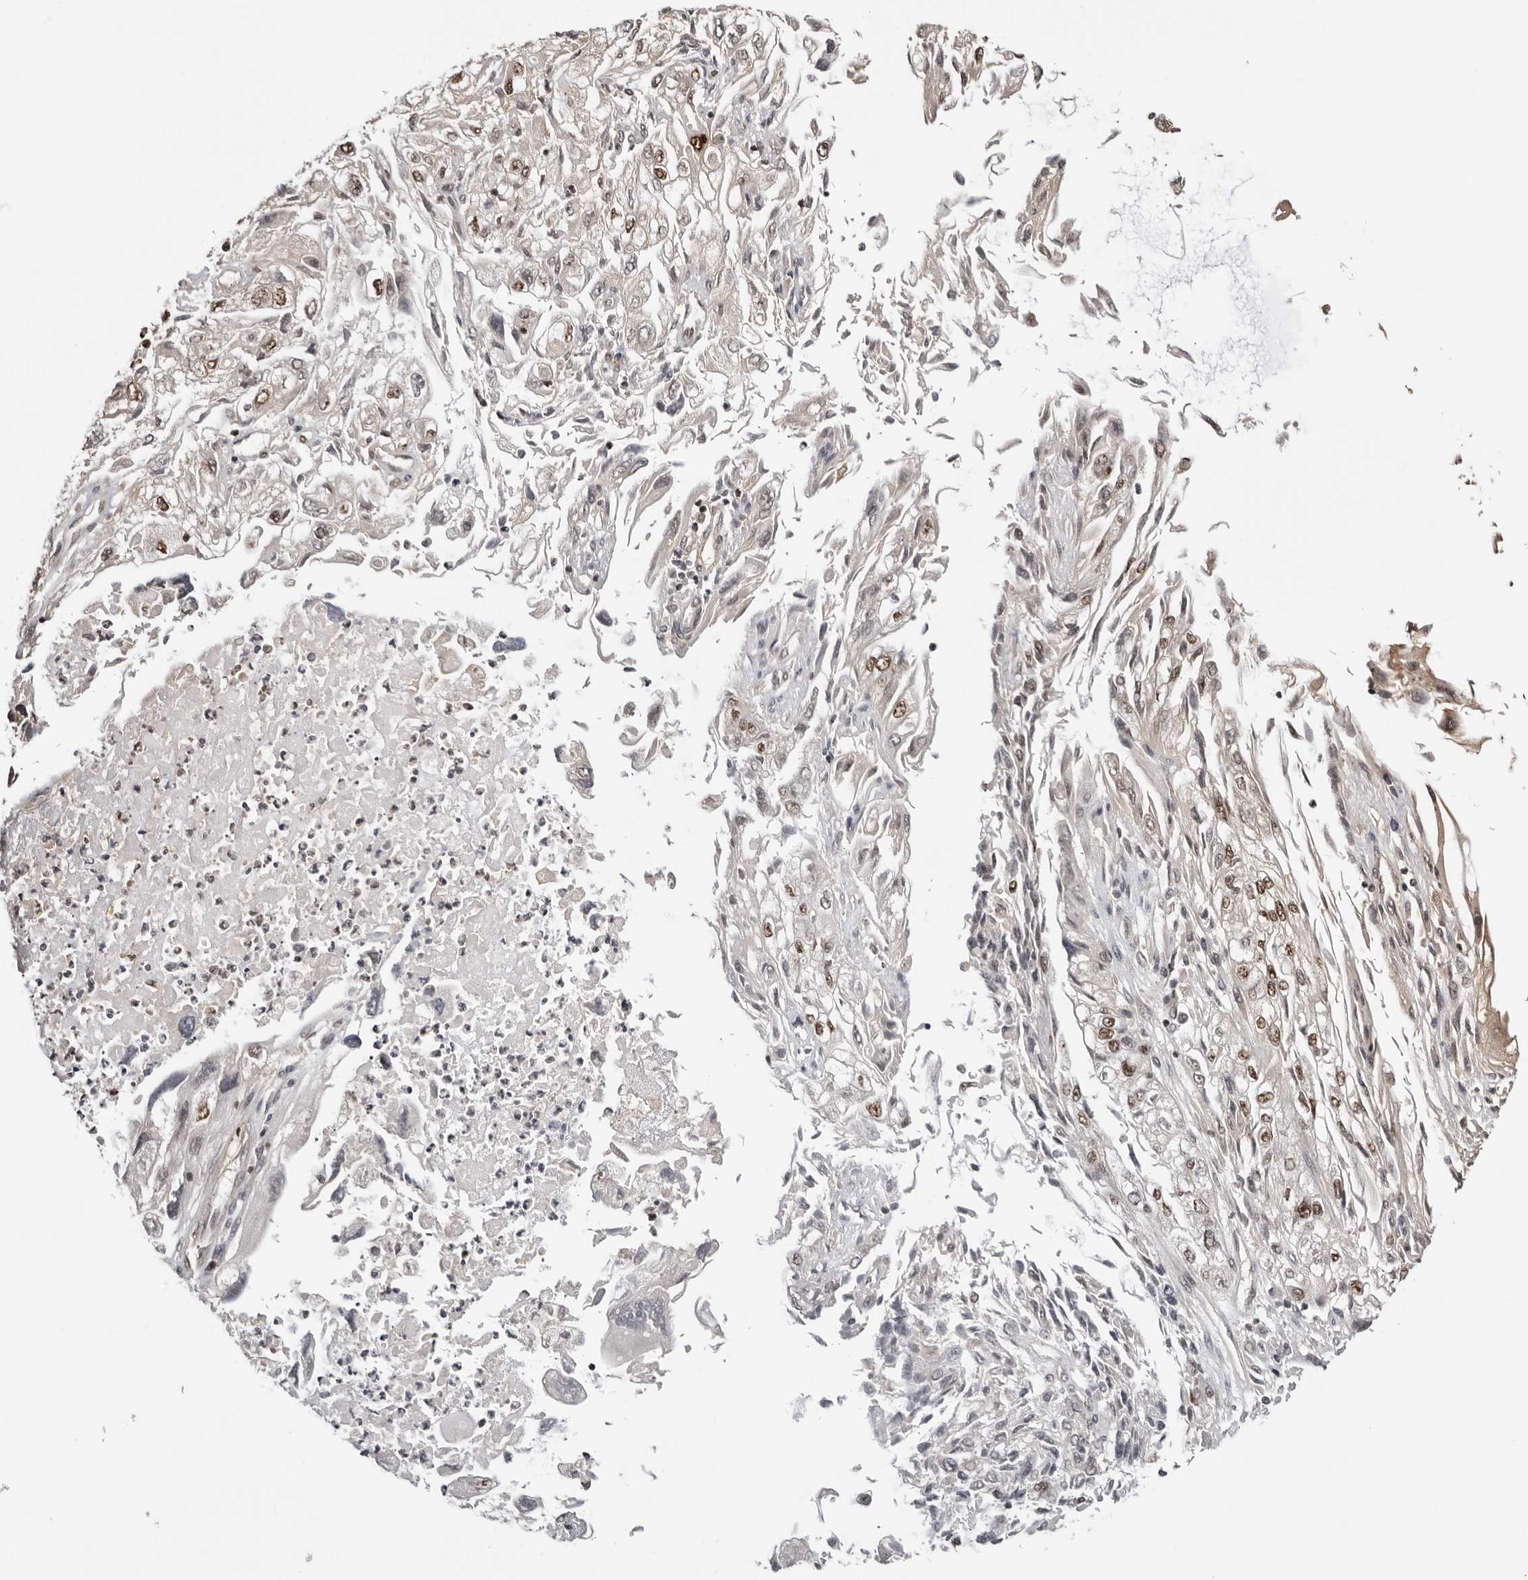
{"staining": {"intensity": "moderate", "quantity": "25%-75%", "location": "nuclear"}, "tissue": "endometrial cancer", "cell_type": "Tumor cells", "image_type": "cancer", "snomed": [{"axis": "morphology", "description": "Adenocarcinoma, NOS"}, {"axis": "topography", "description": "Endometrium"}], "caption": "Endometrial cancer (adenocarcinoma) was stained to show a protein in brown. There is medium levels of moderate nuclear positivity in about 25%-75% of tumor cells.", "gene": "SDE2", "patient": {"sex": "female", "age": 49}}